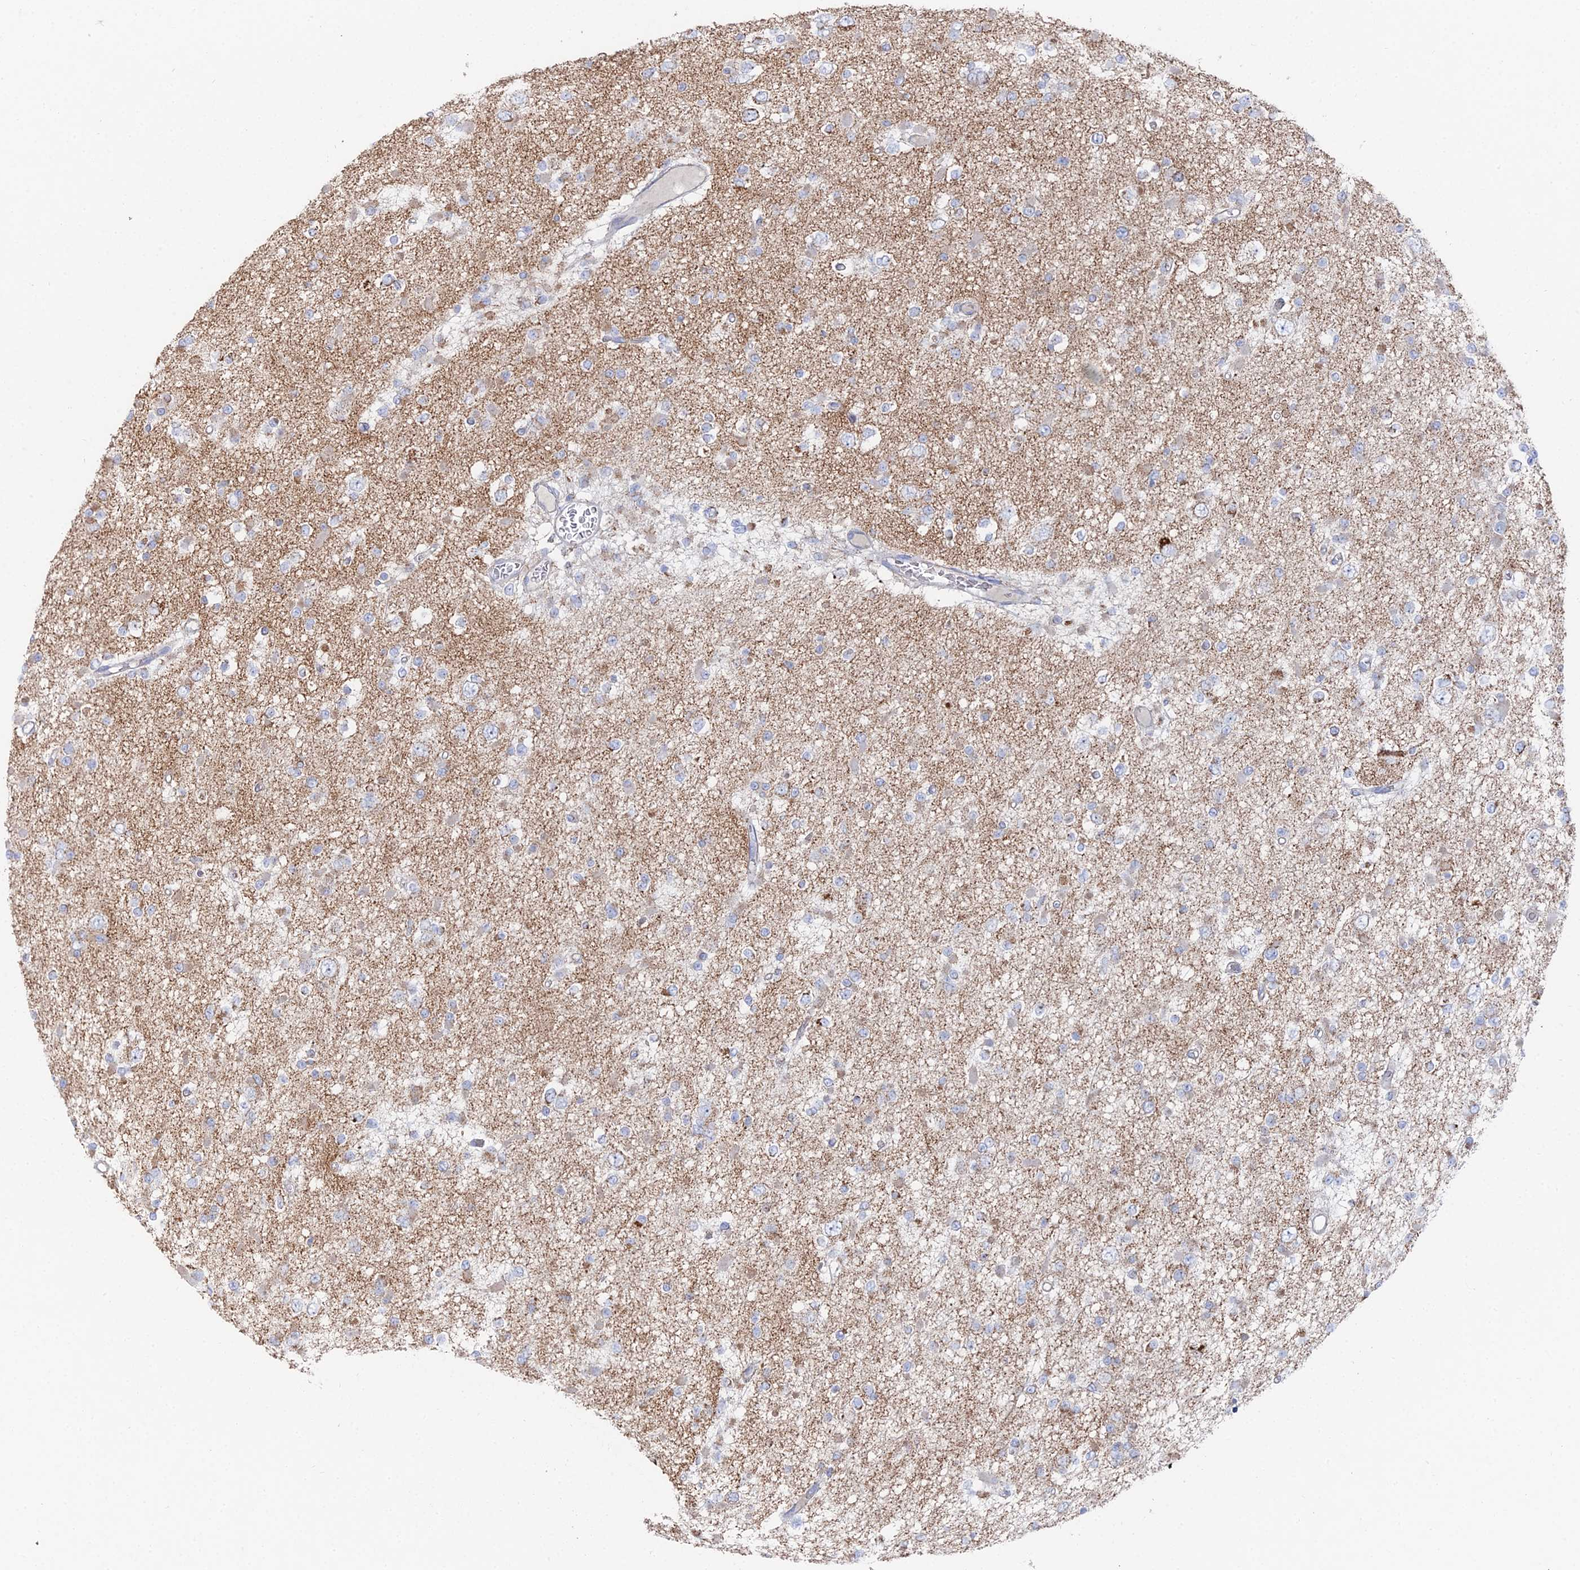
{"staining": {"intensity": "moderate", "quantity": "<25%", "location": "cytoplasmic/membranous"}, "tissue": "glioma", "cell_type": "Tumor cells", "image_type": "cancer", "snomed": [{"axis": "morphology", "description": "Glioma, malignant, Low grade"}, {"axis": "topography", "description": "Brain"}], "caption": "The immunohistochemical stain labels moderate cytoplasmic/membranous positivity in tumor cells of low-grade glioma (malignant) tissue.", "gene": "MPC1", "patient": {"sex": "female", "age": 22}}